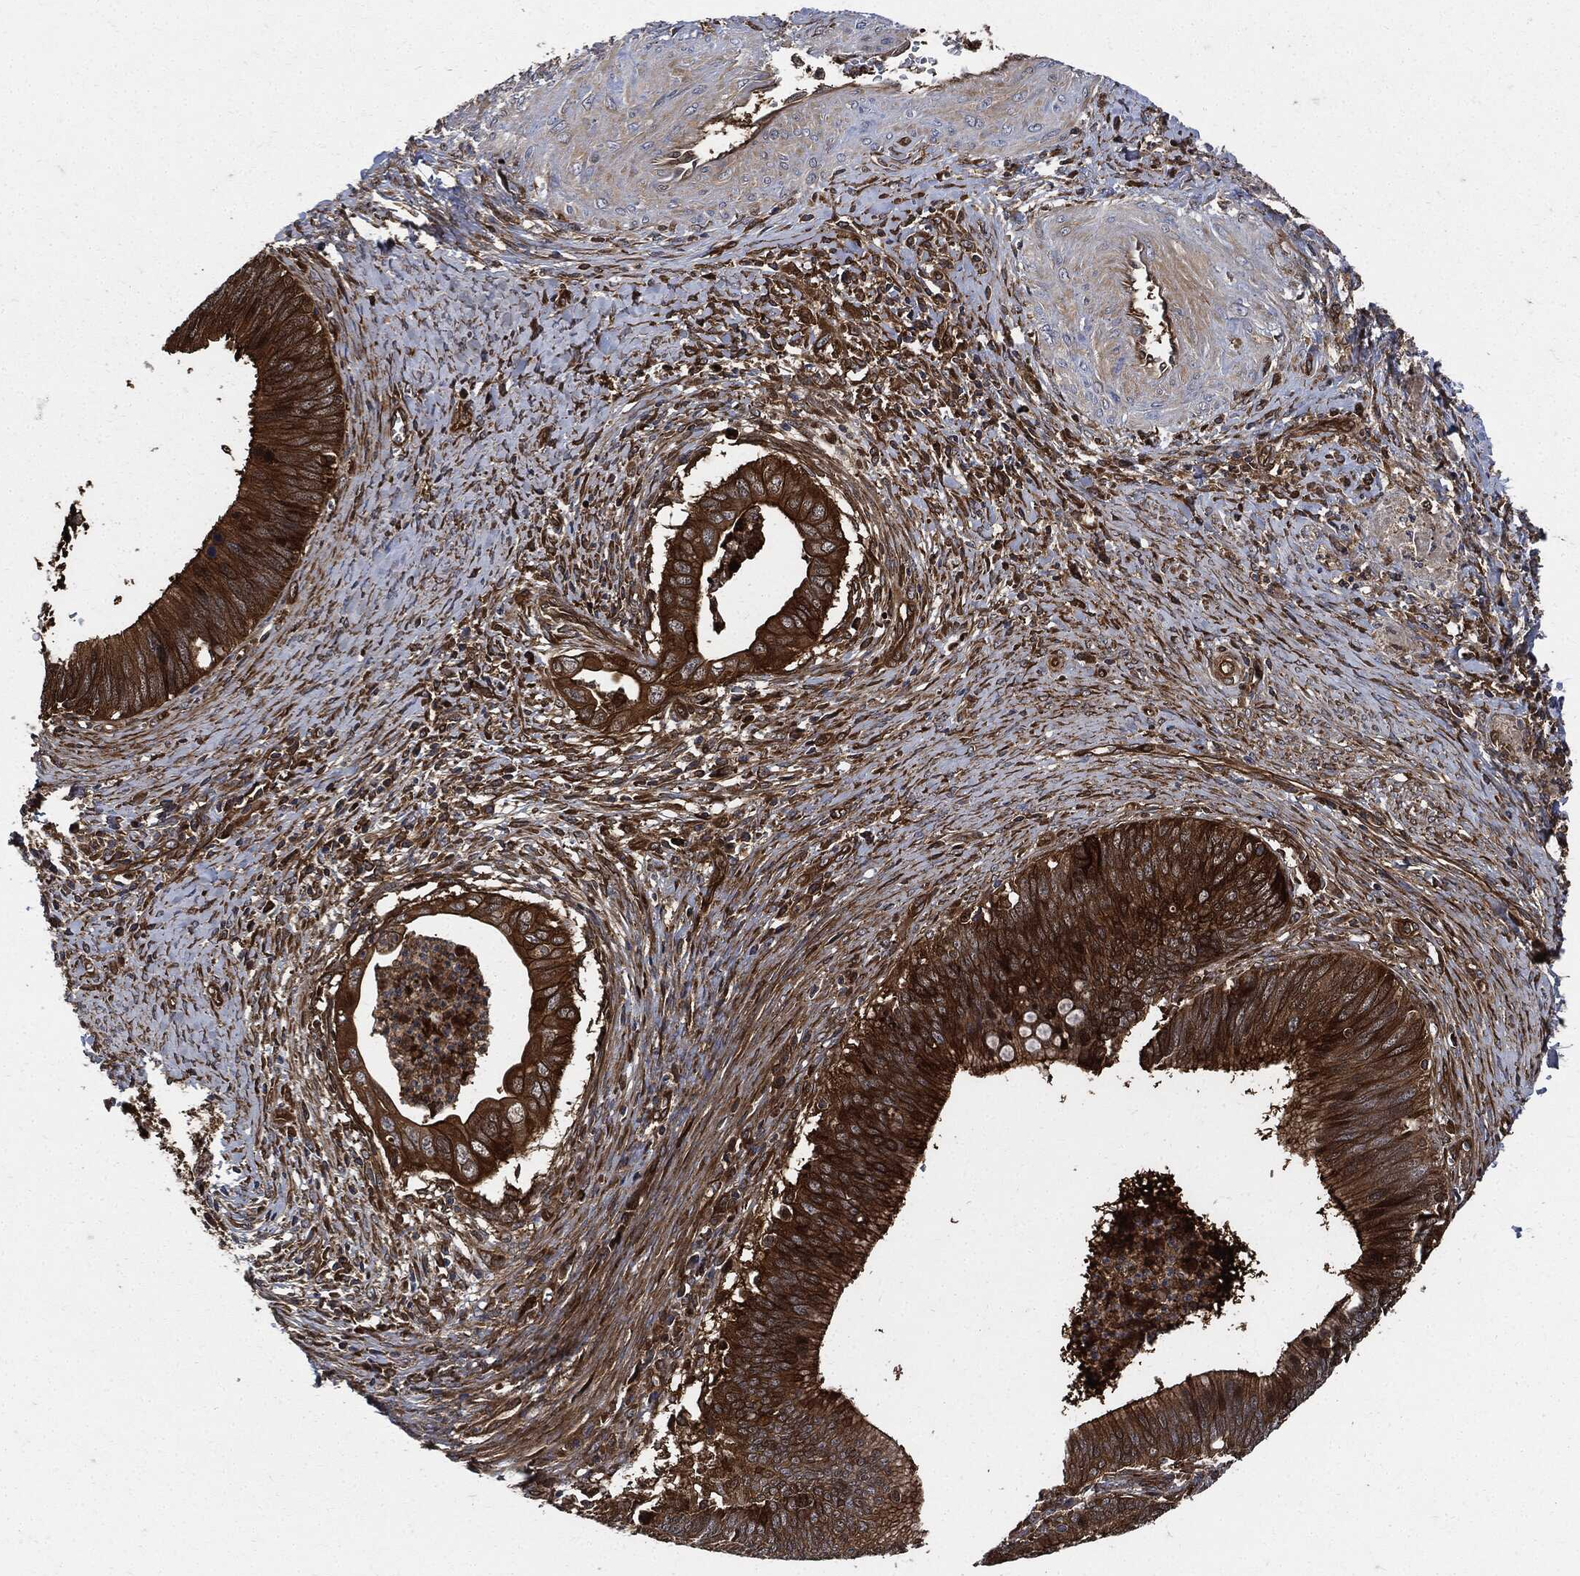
{"staining": {"intensity": "strong", "quantity": ">75%", "location": "cytoplasmic/membranous"}, "tissue": "cervical cancer", "cell_type": "Tumor cells", "image_type": "cancer", "snomed": [{"axis": "morphology", "description": "Adenocarcinoma, NOS"}, {"axis": "topography", "description": "Cervix"}], "caption": "Protein expression analysis of cervical adenocarcinoma exhibits strong cytoplasmic/membranous expression in about >75% of tumor cells. (Stains: DAB (3,3'-diaminobenzidine) in brown, nuclei in blue, Microscopy: brightfield microscopy at high magnification).", "gene": "XPNPEP1", "patient": {"sex": "female", "age": 42}}